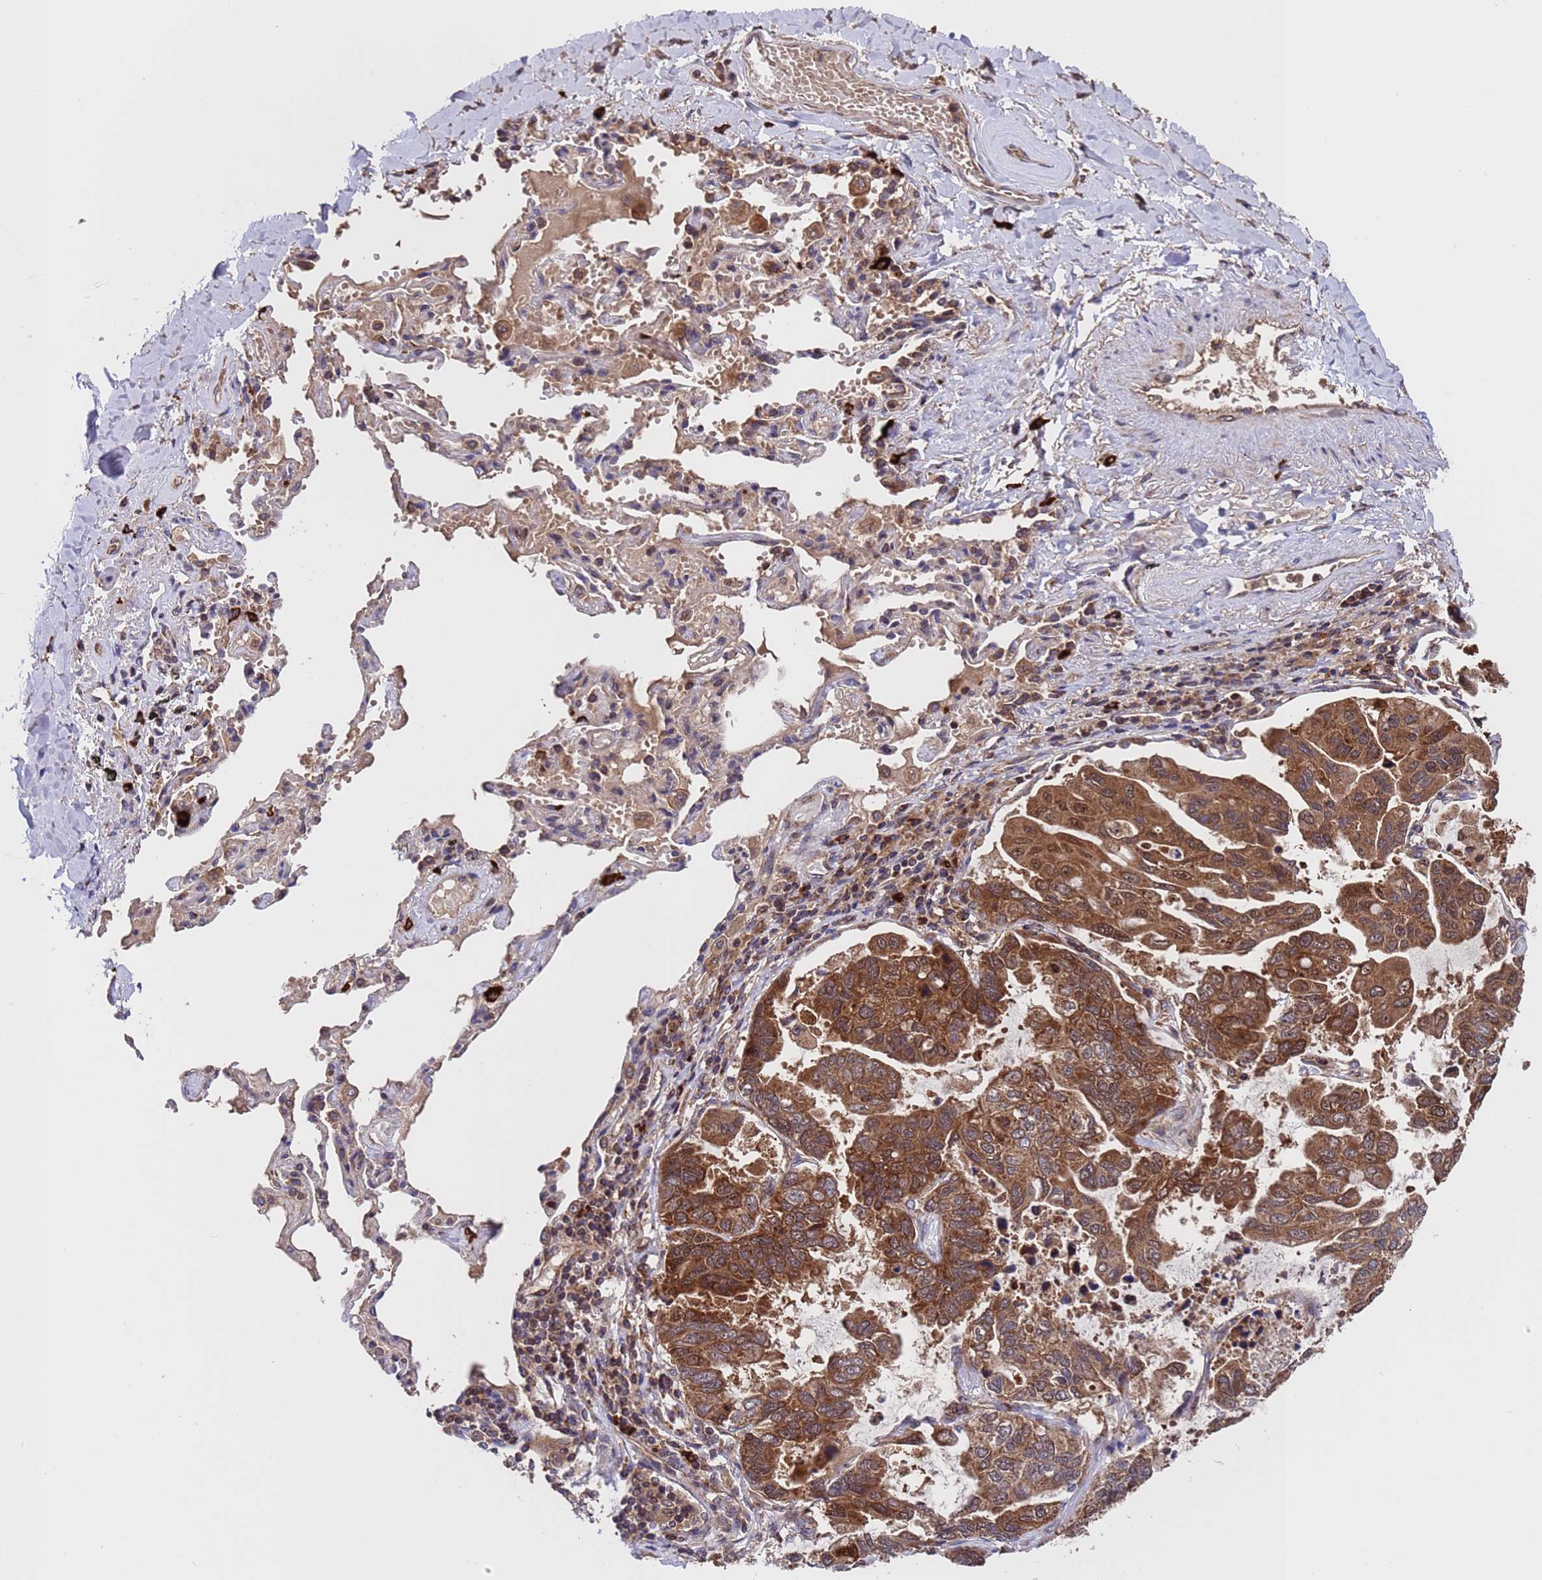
{"staining": {"intensity": "strong", "quantity": ">75%", "location": "cytoplasmic/membranous"}, "tissue": "lung cancer", "cell_type": "Tumor cells", "image_type": "cancer", "snomed": [{"axis": "morphology", "description": "Adenocarcinoma, NOS"}, {"axis": "topography", "description": "Lung"}], "caption": "A brown stain labels strong cytoplasmic/membranous expression of a protein in human lung cancer tumor cells.", "gene": "TSR3", "patient": {"sex": "male", "age": 64}}